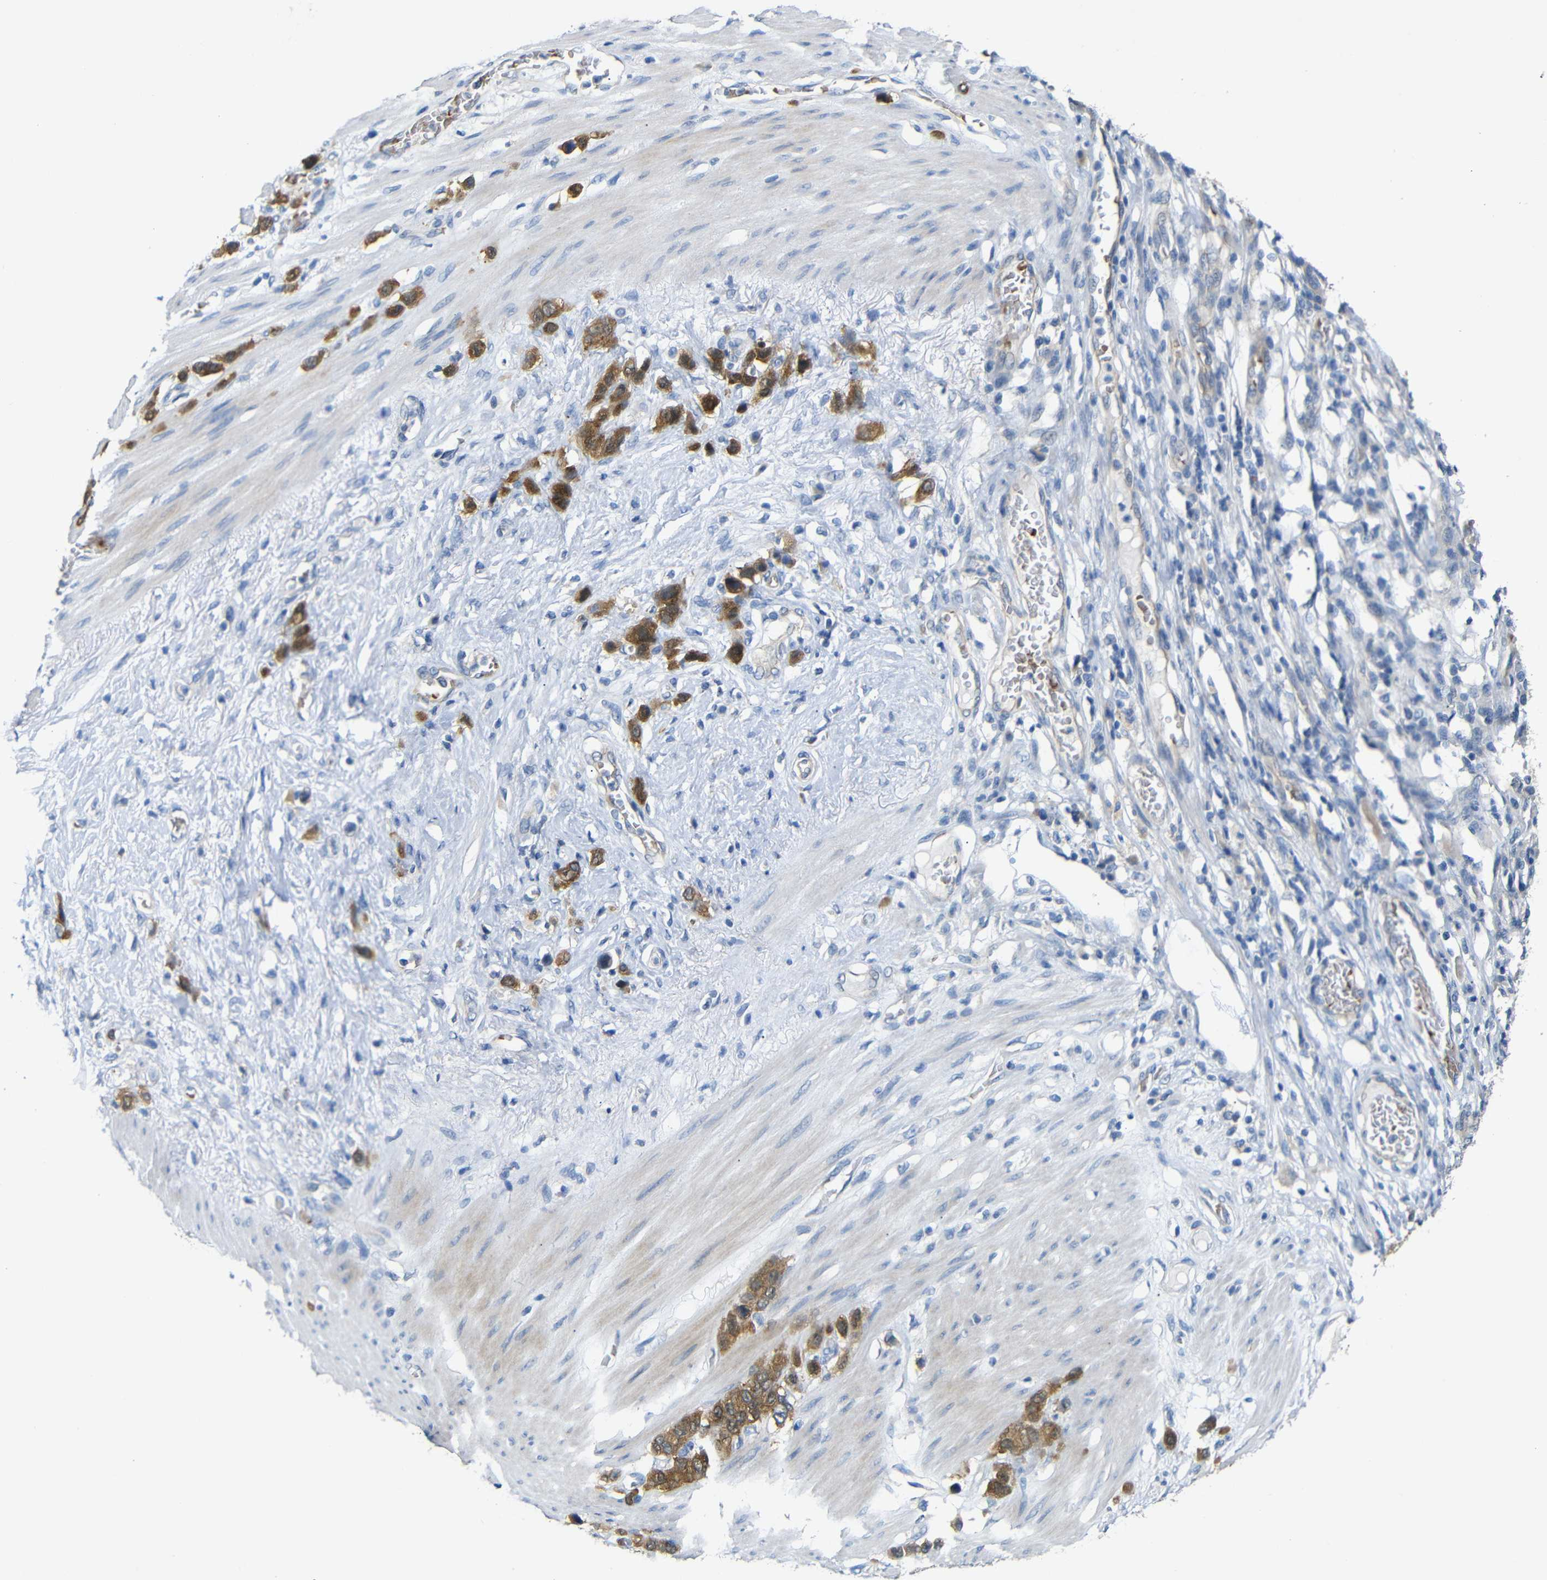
{"staining": {"intensity": "moderate", "quantity": ">75%", "location": "cytoplasmic/membranous"}, "tissue": "stomach cancer", "cell_type": "Tumor cells", "image_type": "cancer", "snomed": [{"axis": "morphology", "description": "Adenocarcinoma, NOS"}, {"axis": "morphology", "description": "Adenocarcinoma, High grade"}, {"axis": "topography", "description": "Stomach, upper"}, {"axis": "topography", "description": "Stomach, lower"}], "caption": "Stomach high-grade adenocarcinoma stained with a protein marker displays moderate staining in tumor cells.", "gene": "TBC1D32", "patient": {"sex": "female", "age": 65}}